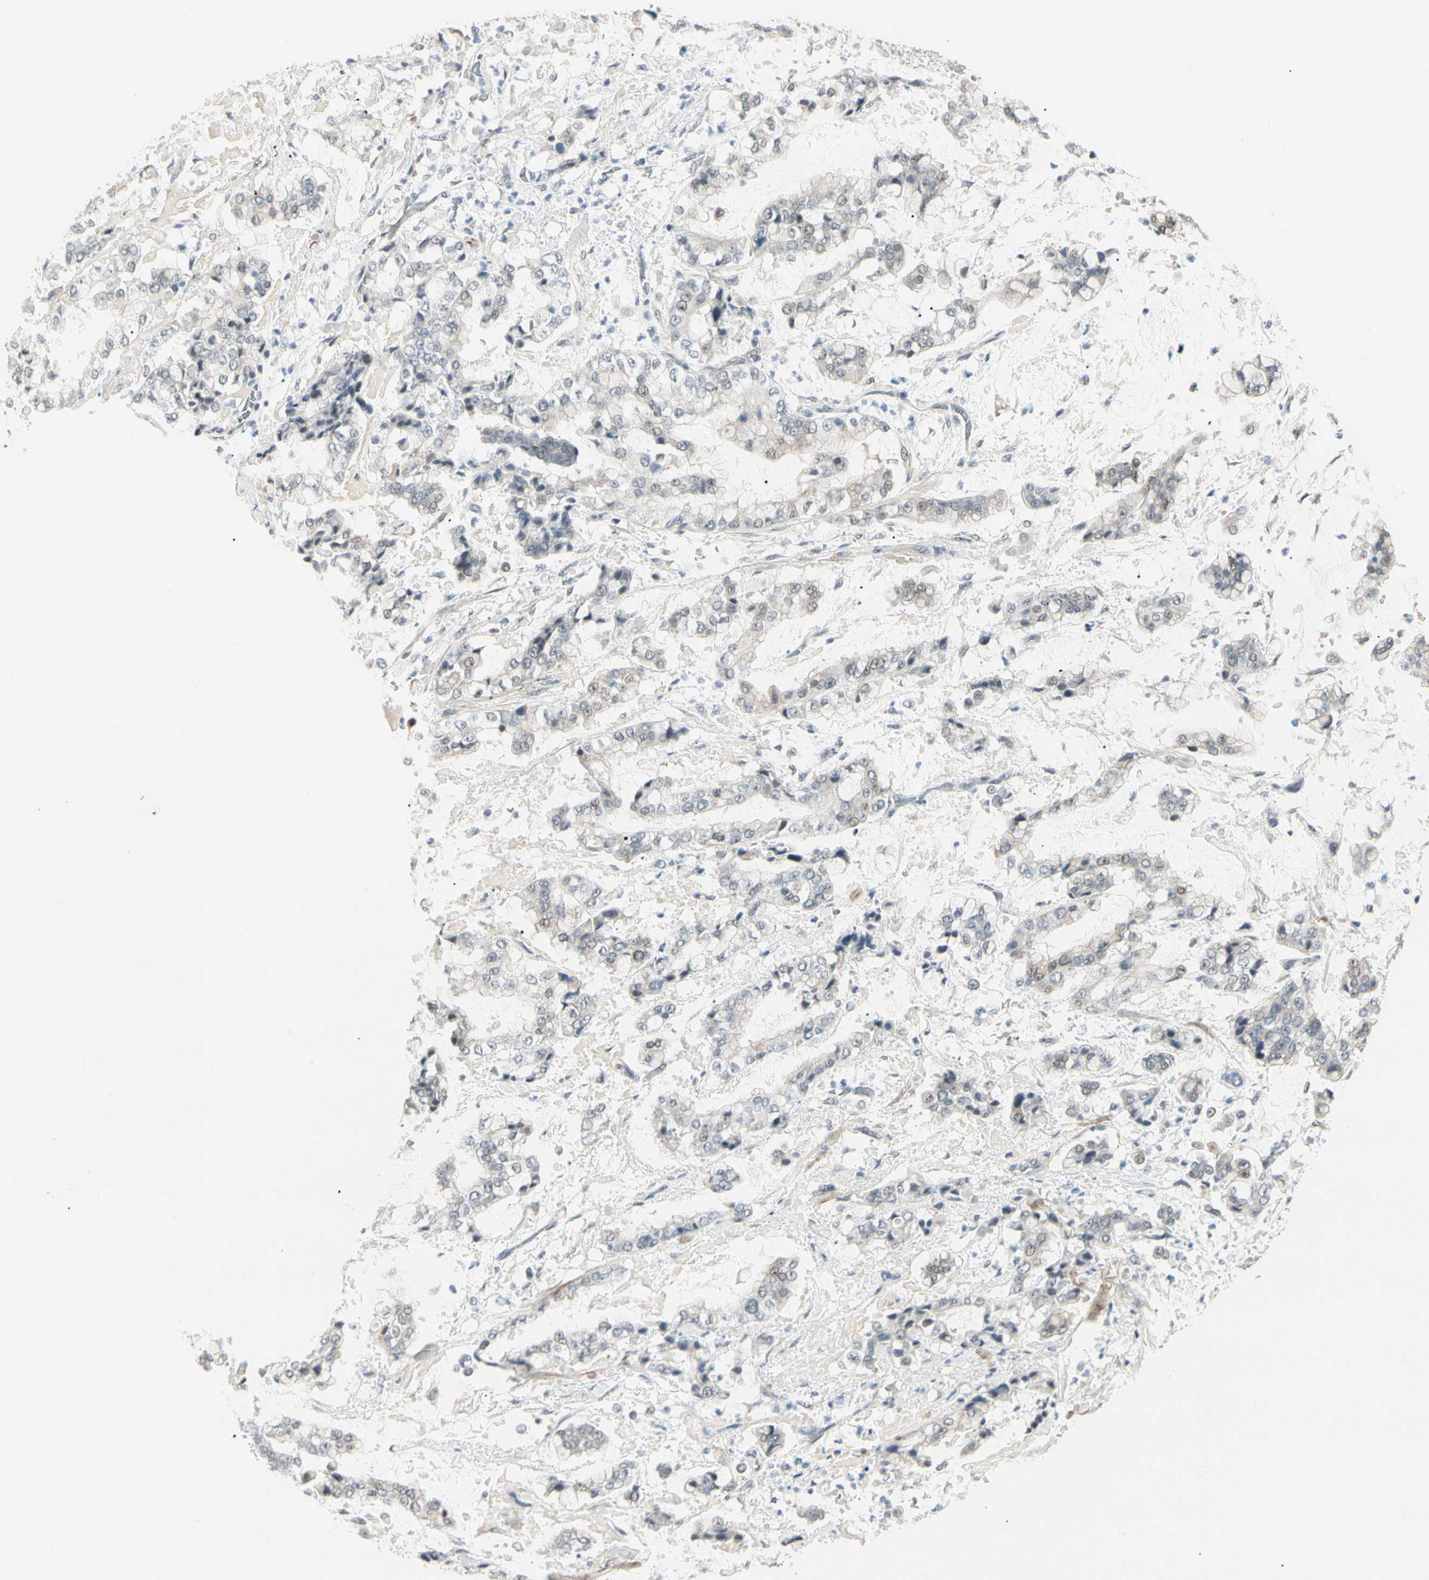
{"staining": {"intensity": "negative", "quantity": "none", "location": "none"}, "tissue": "stomach cancer", "cell_type": "Tumor cells", "image_type": "cancer", "snomed": [{"axis": "morphology", "description": "Normal tissue, NOS"}, {"axis": "morphology", "description": "Adenocarcinoma, NOS"}, {"axis": "topography", "description": "Stomach, upper"}, {"axis": "topography", "description": "Stomach"}], "caption": "High magnification brightfield microscopy of stomach adenocarcinoma stained with DAB (brown) and counterstained with hematoxylin (blue): tumor cells show no significant expression.", "gene": "ASPN", "patient": {"sex": "male", "age": 76}}